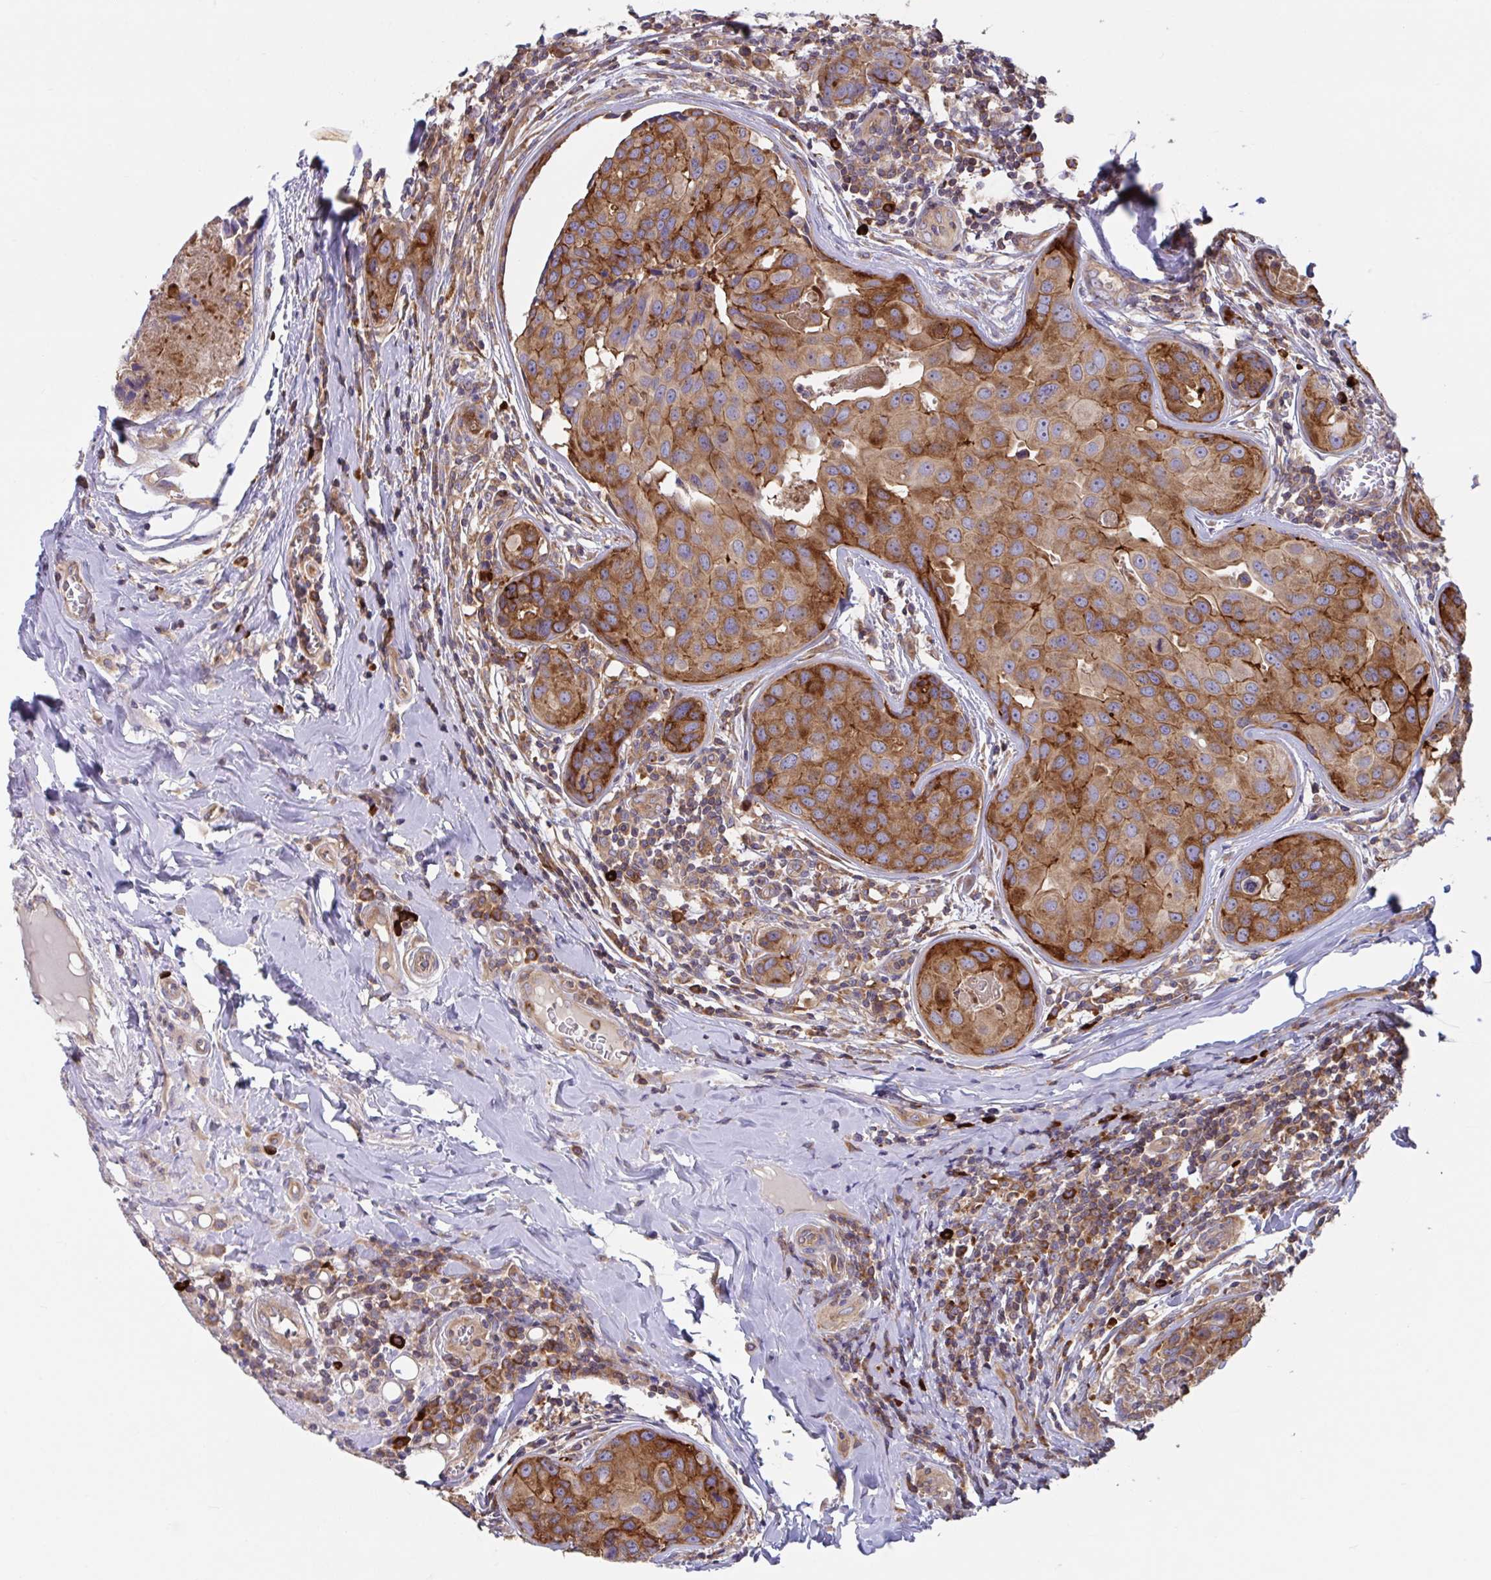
{"staining": {"intensity": "strong", "quantity": ">75%", "location": "cytoplasmic/membranous"}, "tissue": "breast cancer", "cell_type": "Tumor cells", "image_type": "cancer", "snomed": [{"axis": "morphology", "description": "Duct carcinoma"}, {"axis": "topography", "description": "Breast"}], "caption": "Breast invasive ductal carcinoma tissue shows strong cytoplasmic/membranous positivity in about >75% of tumor cells, visualized by immunohistochemistry.", "gene": "YARS2", "patient": {"sex": "female", "age": 24}}